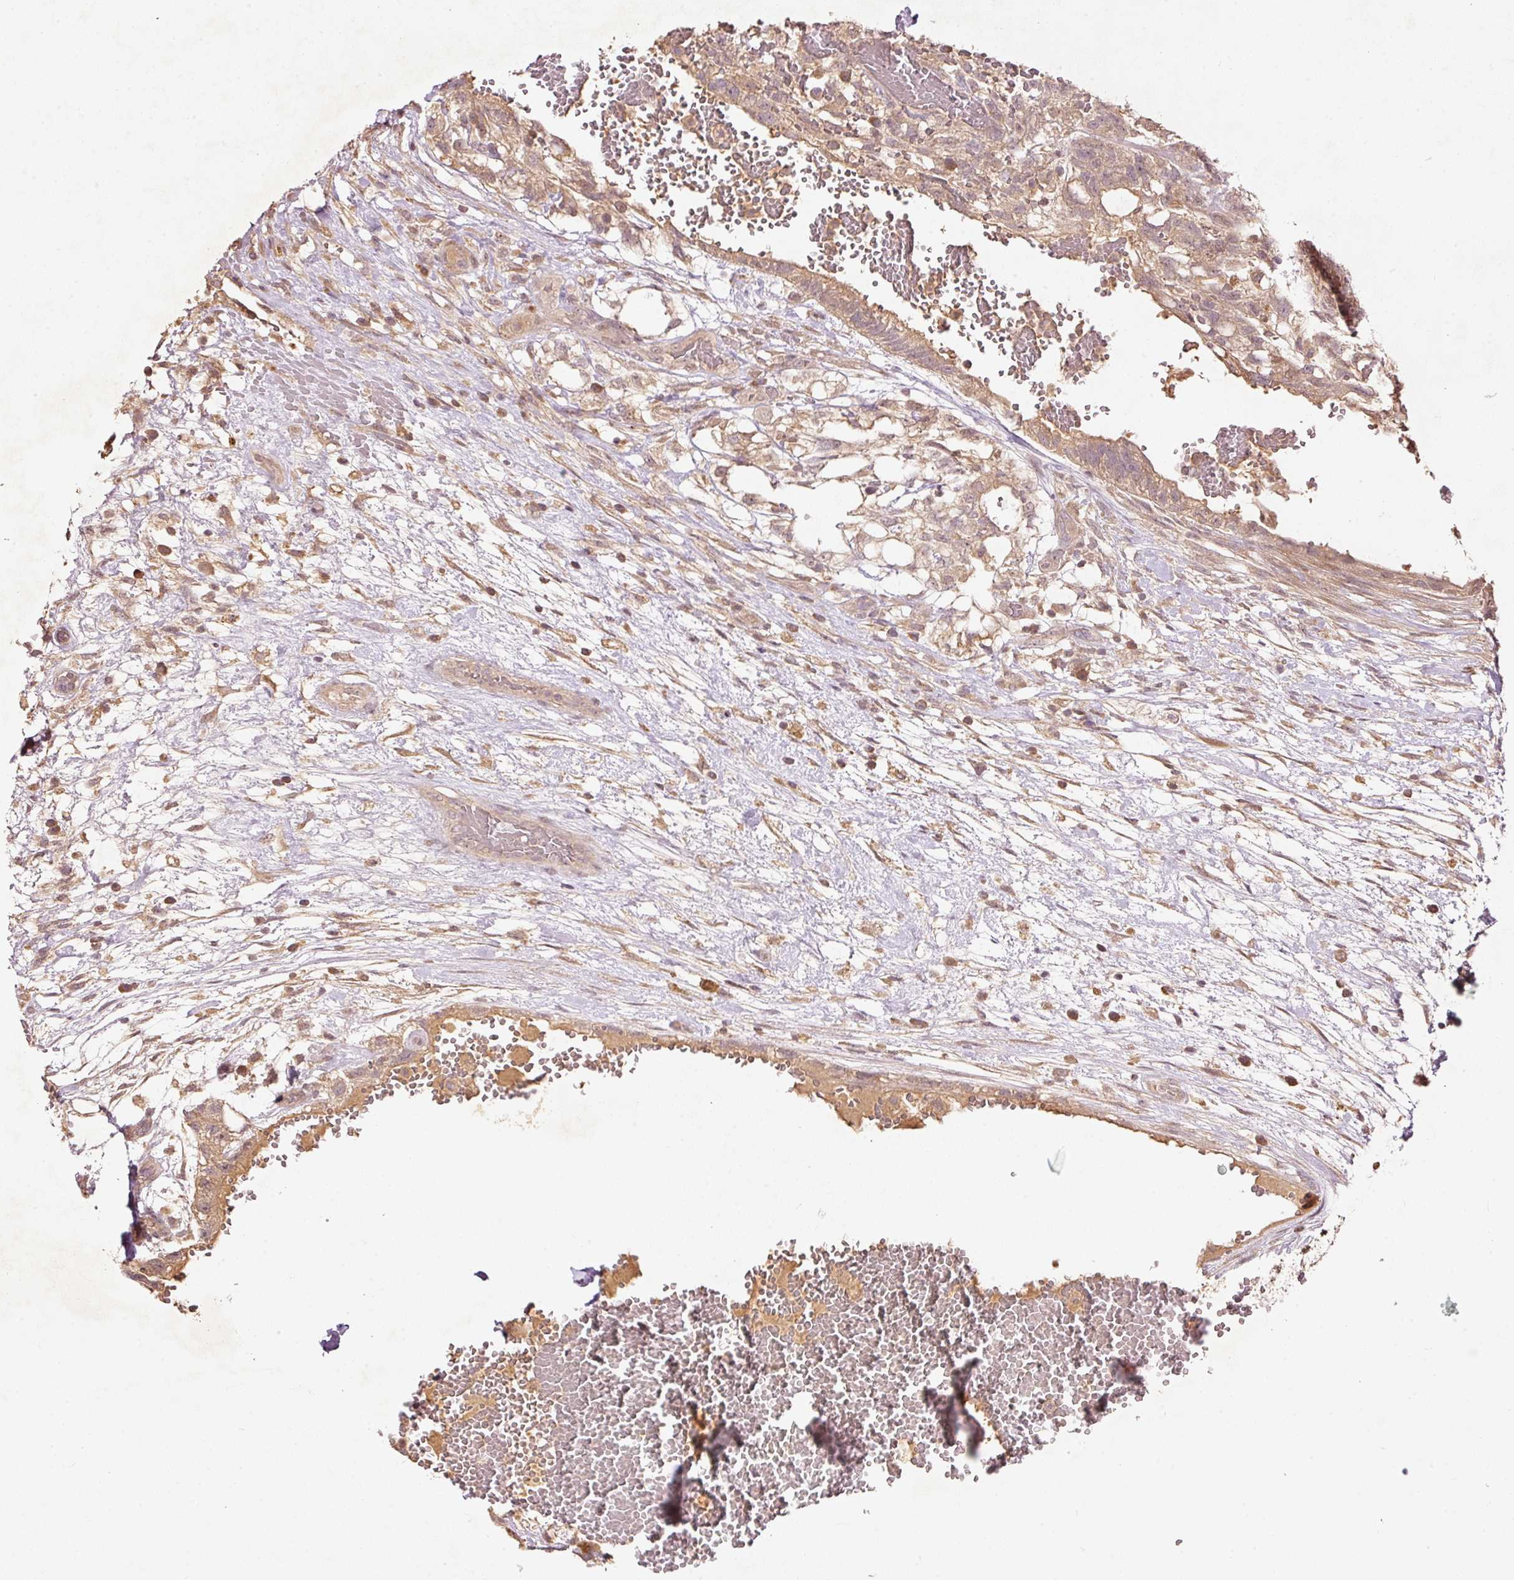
{"staining": {"intensity": "moderate", "quantity": ">75%", "location": "cytoplasmic/membranous"}, "tissue": "testis cancer", "cell_type": "Tumor cells", "image_type": "cancer", "snomed": [{"axis": "morphology", "description": "Normal tissue, NOS"}, {"axis": "morphology", "description": "Carcinoma, Embryonal, NOS"}, {"axis": "topography", "description": "Testis"}], "caption": "A histopathology image showing moderate cytoplasmic/membranous positivity in about >75% of tumor cells in testis embryonal carcinoma, as visualized by brown immunohistochemical staining.", "gene": "PCDHB1", "patient": {"sex": "male", "age": 32}}